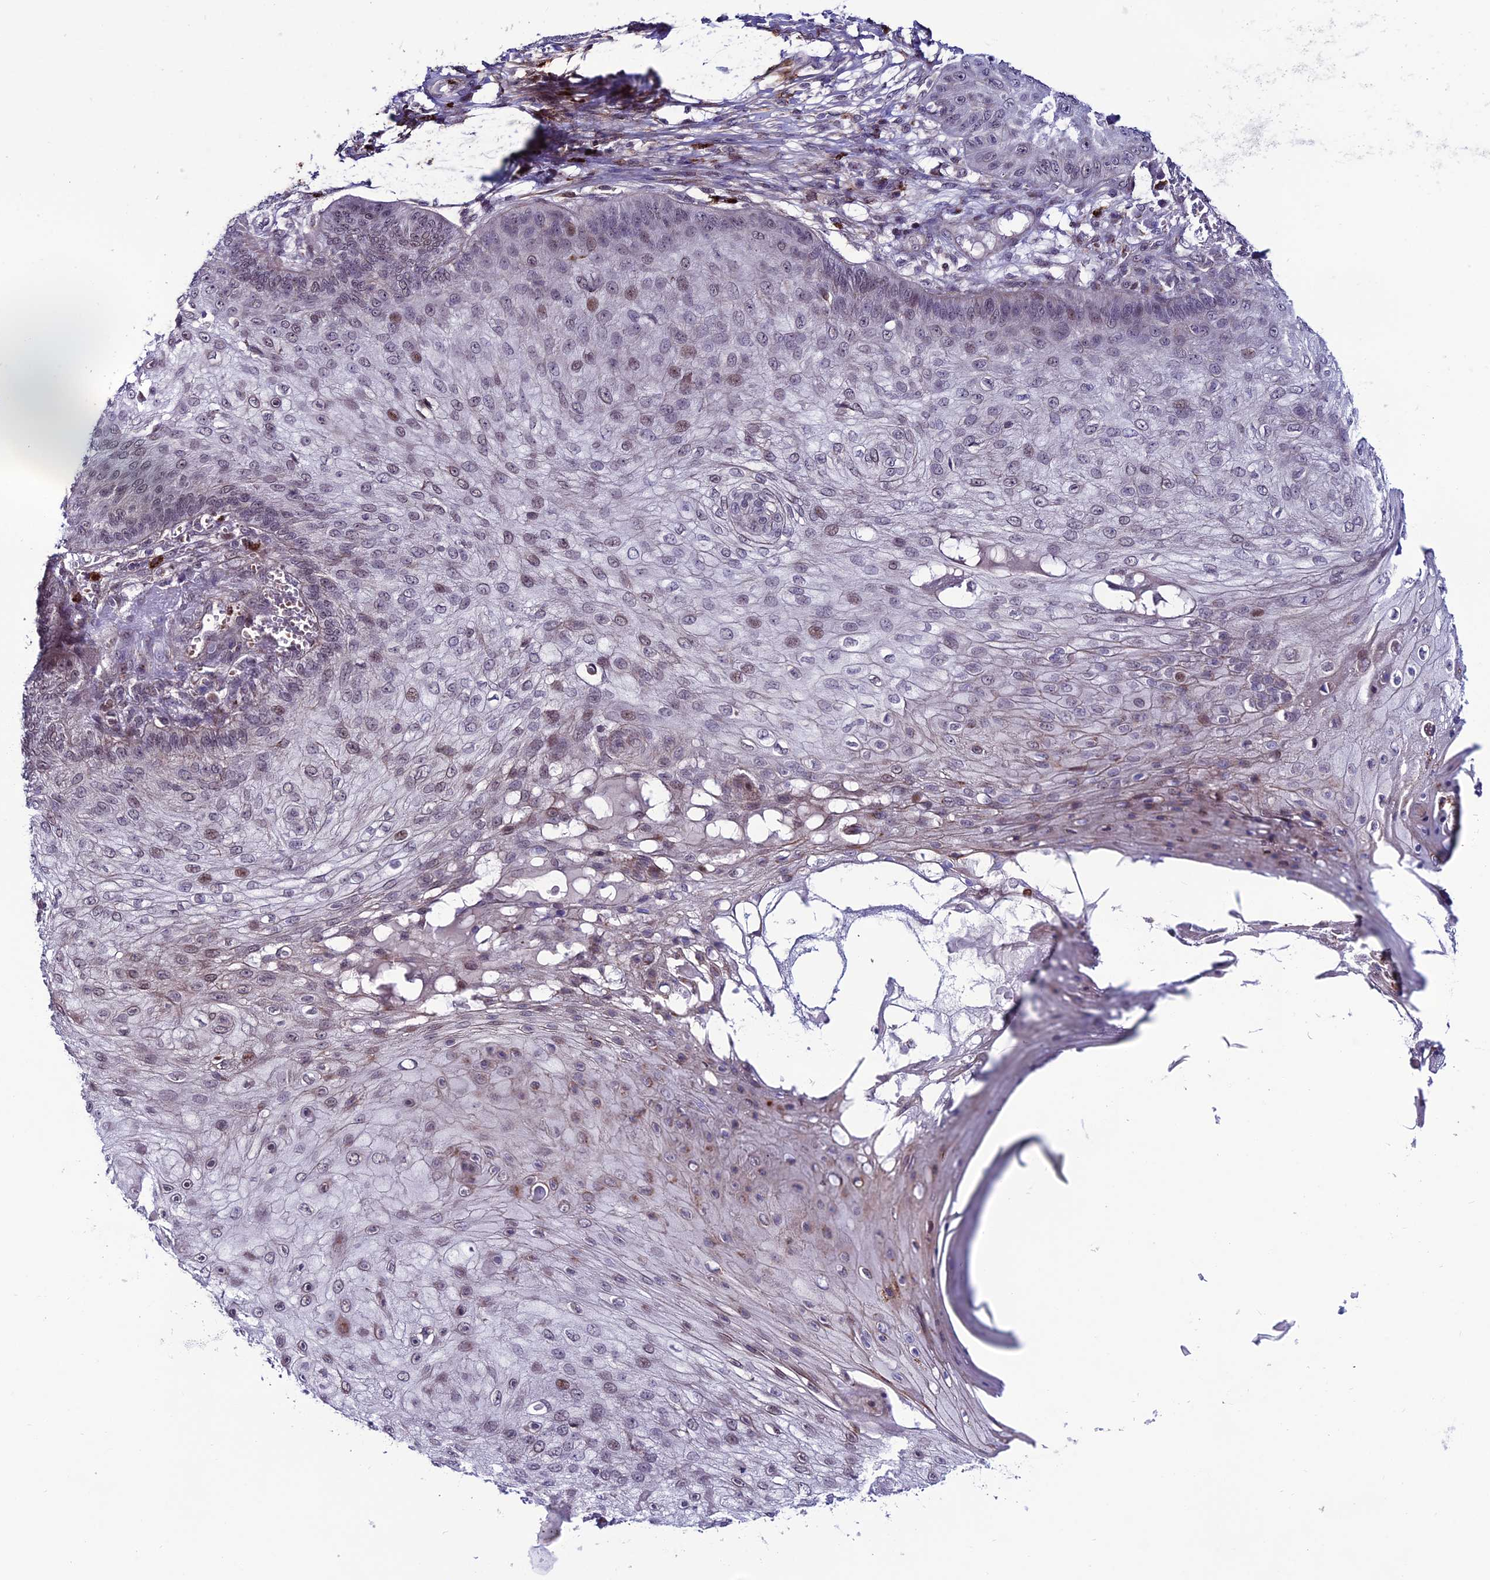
{"staining": {"intensity": "moderate", "quantity": "<25%", "location": "nuclear"}, "tissue": "skin cancer", "cell_type": "Tumor cells", "image_type": "cancer", "snomed": [{"axis": "morphology", "description": "Squamous cell carcinoma, NOS"}, {"axis": "topography", "description": "Skin"}], "caption": "This histopathology image displays IHC staining of skin cancer, with low moderate nuclear staining in about <25% of tumor cells.", "gene": "COL6A6", "patient": {"sex": "male", "age": 70}}